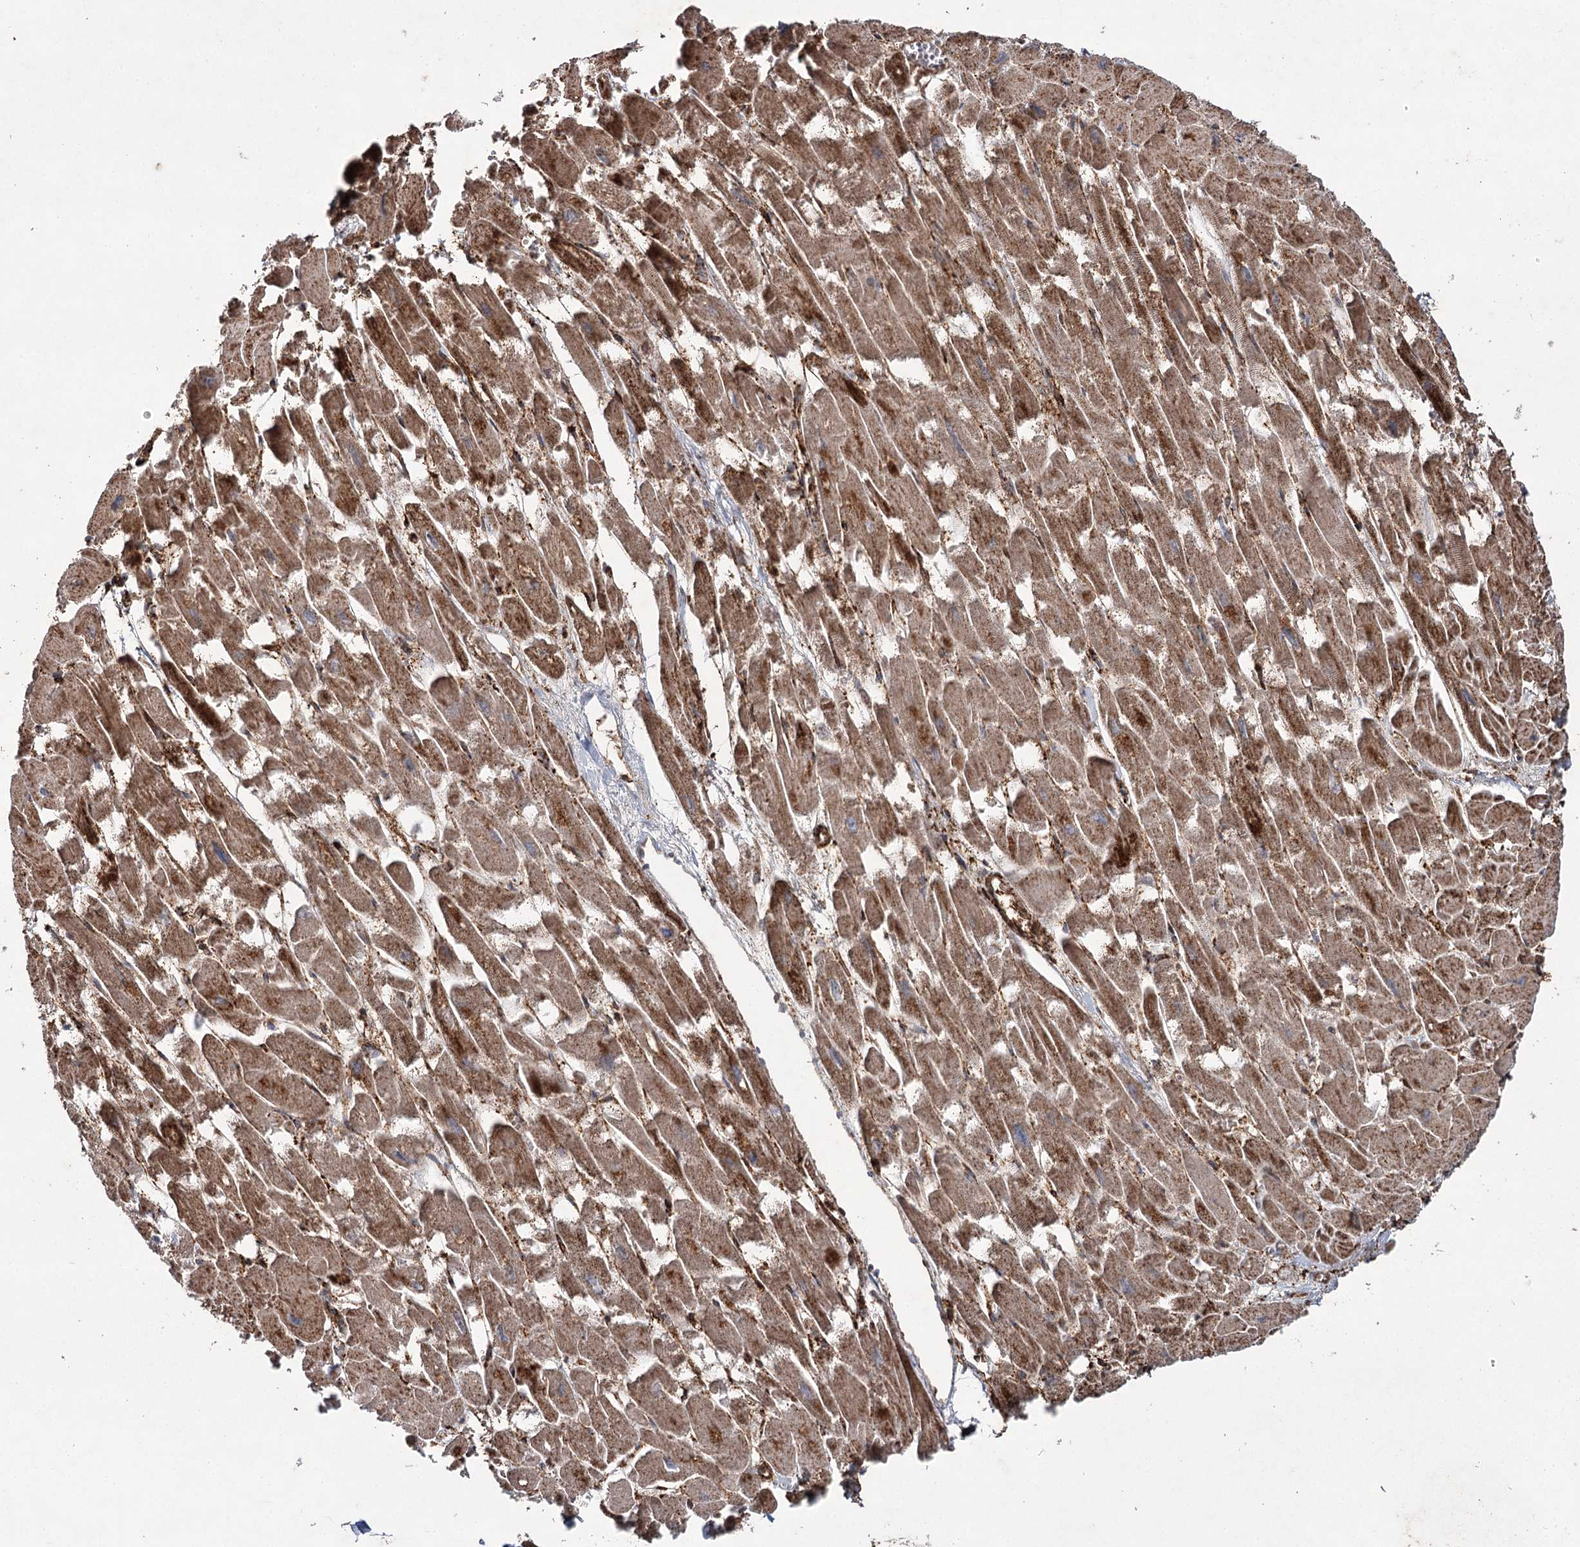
{"staining": {"intensity": "strong", "quantity": ">75%", "location": "cytoplasmic/membranous"}, "tissue": "heart muscle", "cell_type": "Cardiomyocytes", "image_type": "normal", "snomed": [{"axis": "morphology", "description": "Normal tissue, NOS"}, {"axis": "topography", "description": "Heart"}], "caption": "Strong cytoplasmic/membranous staining for a protein is present in approximately >75% of cardiomyocytes of normal heart muscle using immunohistochemistry.", "gene": "DCUN1D4", "patient": {"sex": "male", "age": 54}}